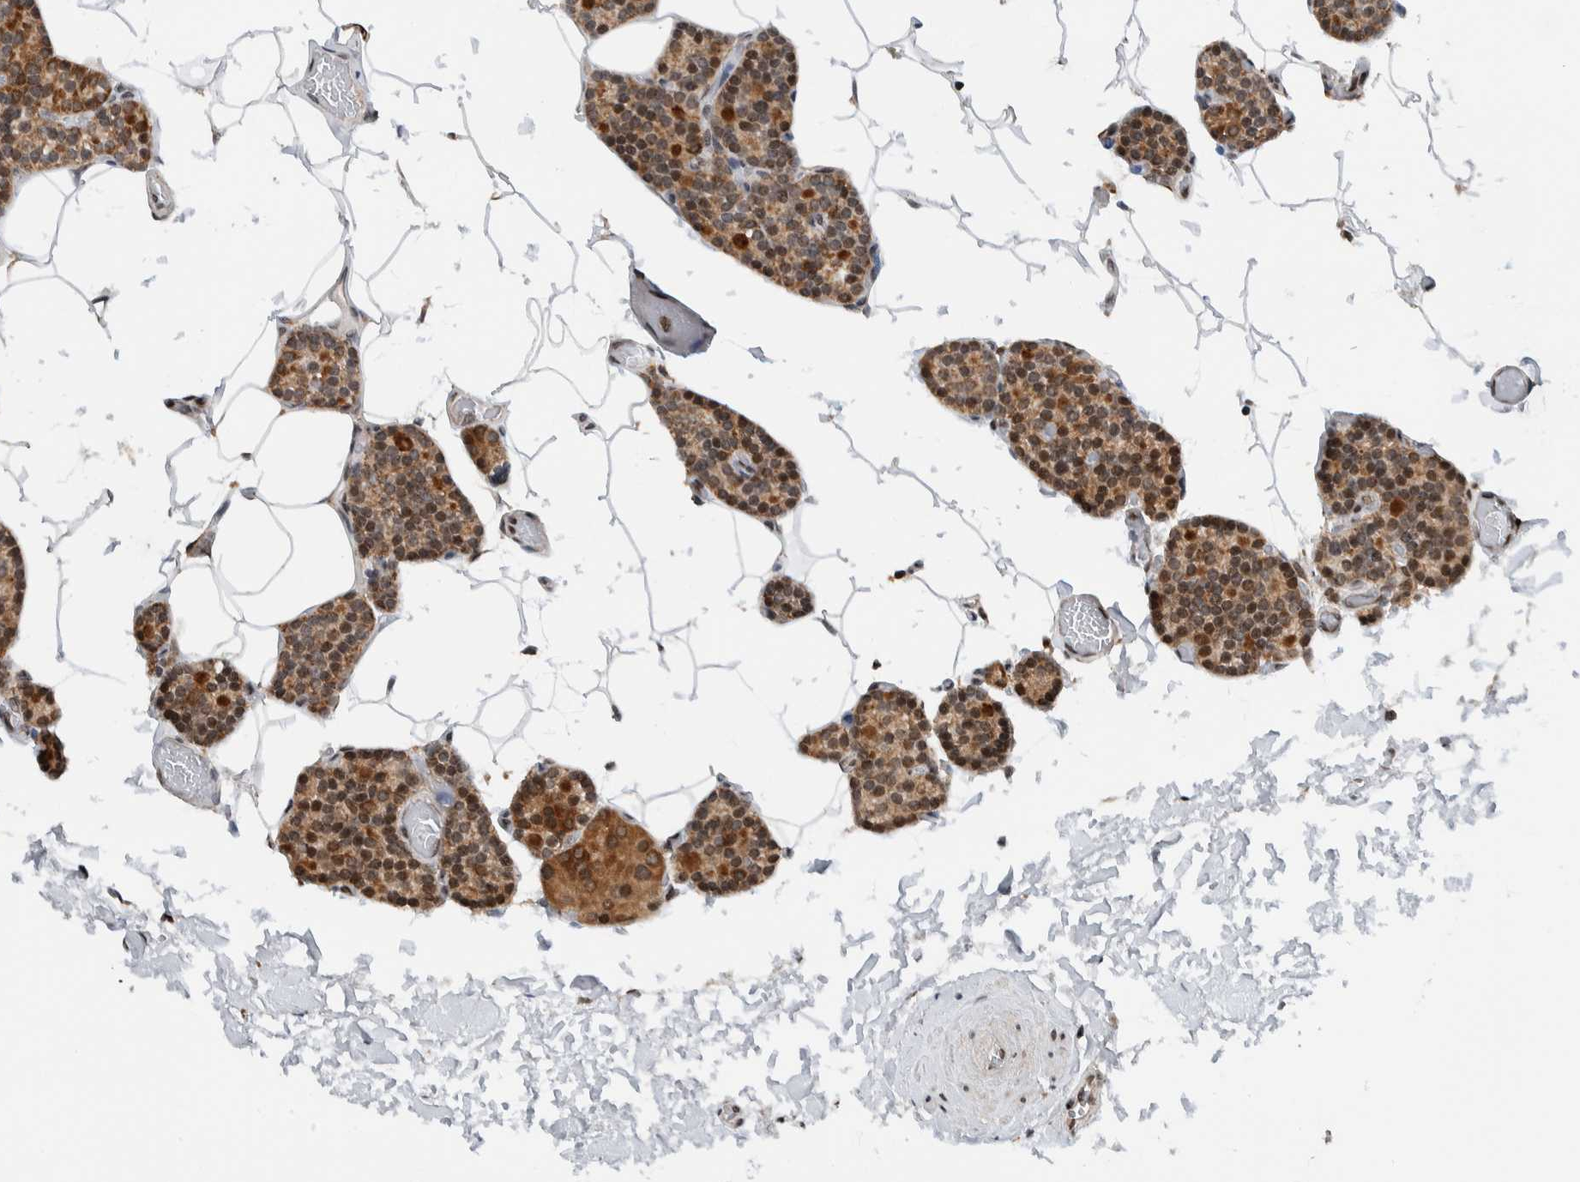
{"staining": {"intensity": "moderate", "quantity": ">75%", "location": "cytoplasmic/membranous,nuclear"}, "tissue": "parathyroid gland", "cell_type": "Glandular cells", "image_type": "normal", "snomed": [{"axis": "morphology", "description": "Normal tissue, NOS"}, {"axis": "topography", "description": "Parathyroid gland"}], "caption": "Brown immunohistochemical staining in unremarkable human parathyroid gland shows moderate cytoplasmic/membranous,nuclear expression in approximately >75% of glandular cells. (DAB (3,3'-diaminobenzidine) IHC with brightfield microscopy, high magnification).", "gene": "NPLOC4", "patient": {"sex": "male", "age": 52}}